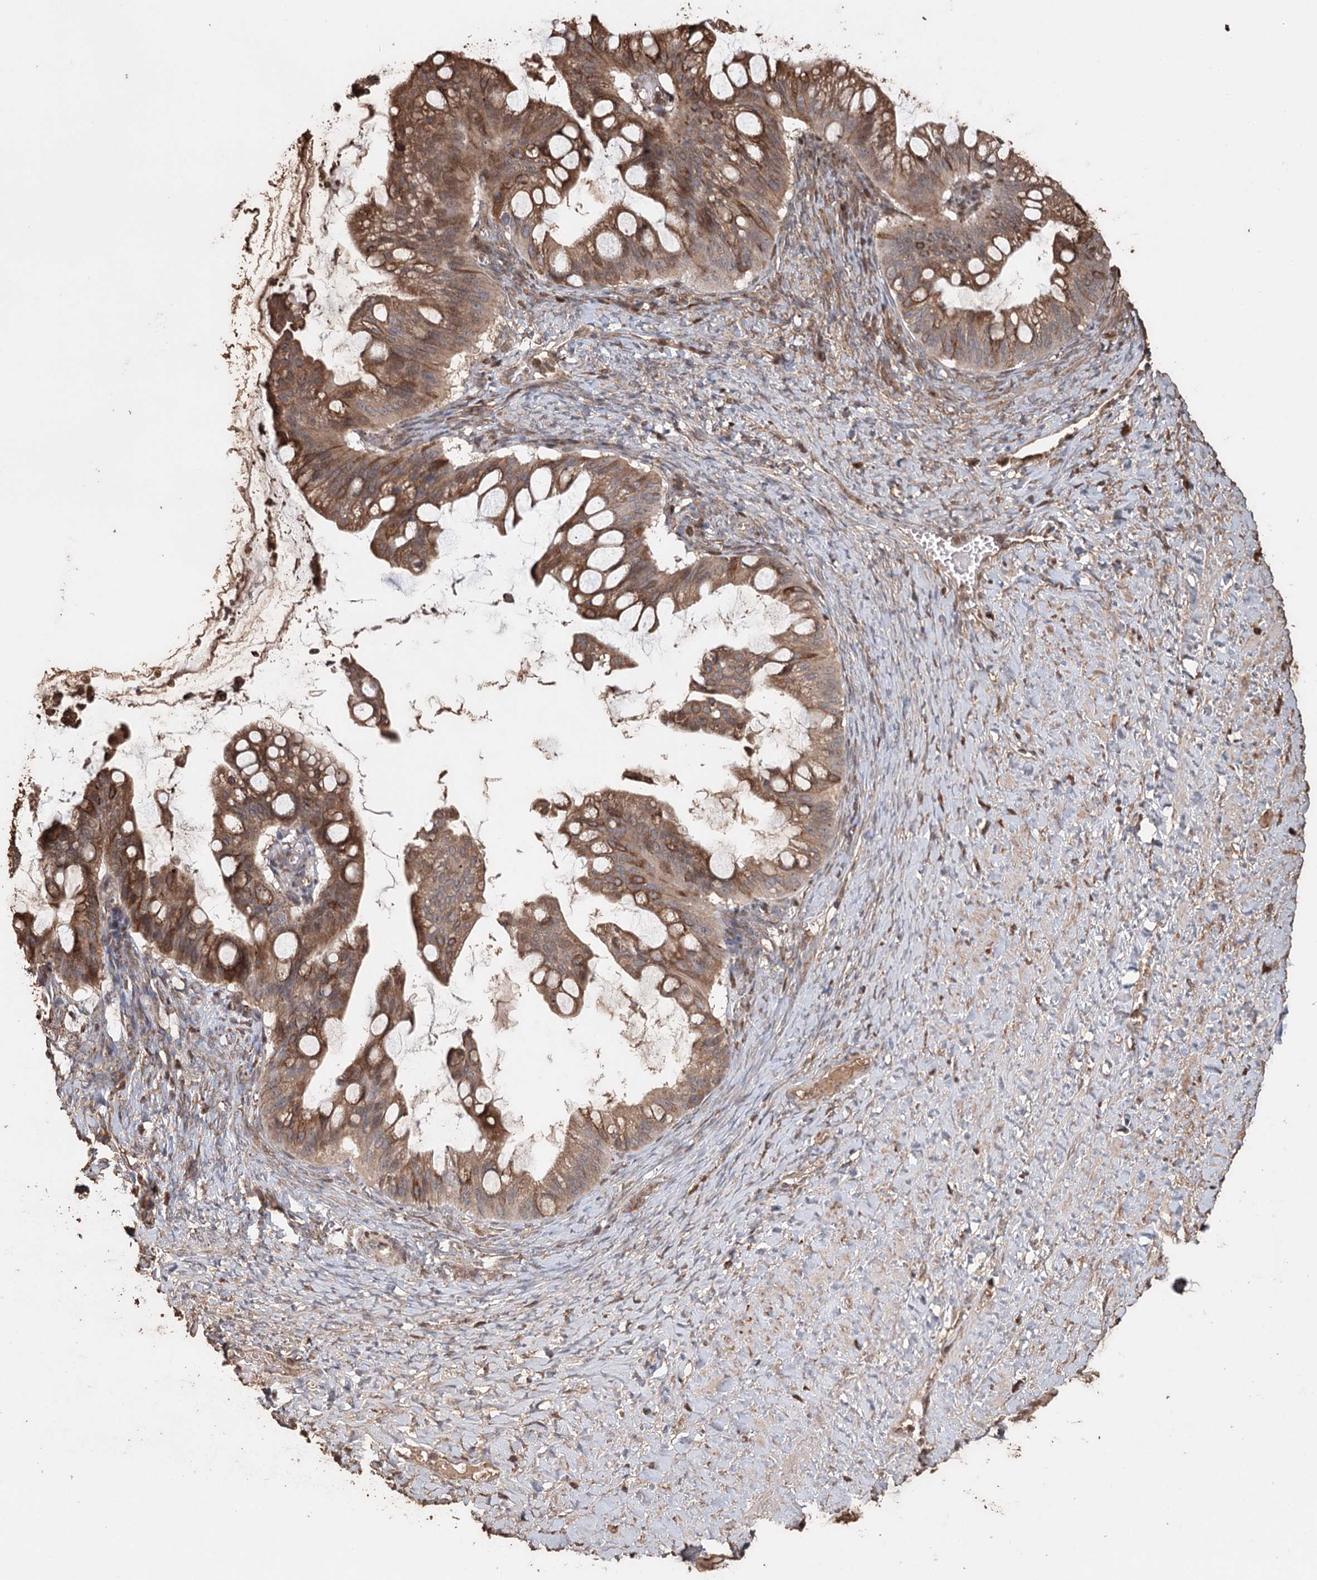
{"staining": {"intensity": "moderate", "quantity": ">75%", "location": "cytoplasmic/membranous"}, "tissue": "ovarian cancer", "cell_type": "Tumor cells", "image_type": "cancer", "snomed": [{"axis": "morphology", "description": "Cystadenocarcinoma, mucinous, NOS"}, {"axis": "topography", "description": "Ovary"}], "caption": "This photomicrograph exhibits ovarian cancer (mucinous cystadenocarcinoma) stained with IHC to label a protein in brown. The cytoplasmic/membranous of tumor cells show moderate positivity for the protein. Nuclei are counter-stained blue.", "gene": "SYVN1", "patient": {"sex": "female", "age": 73}}